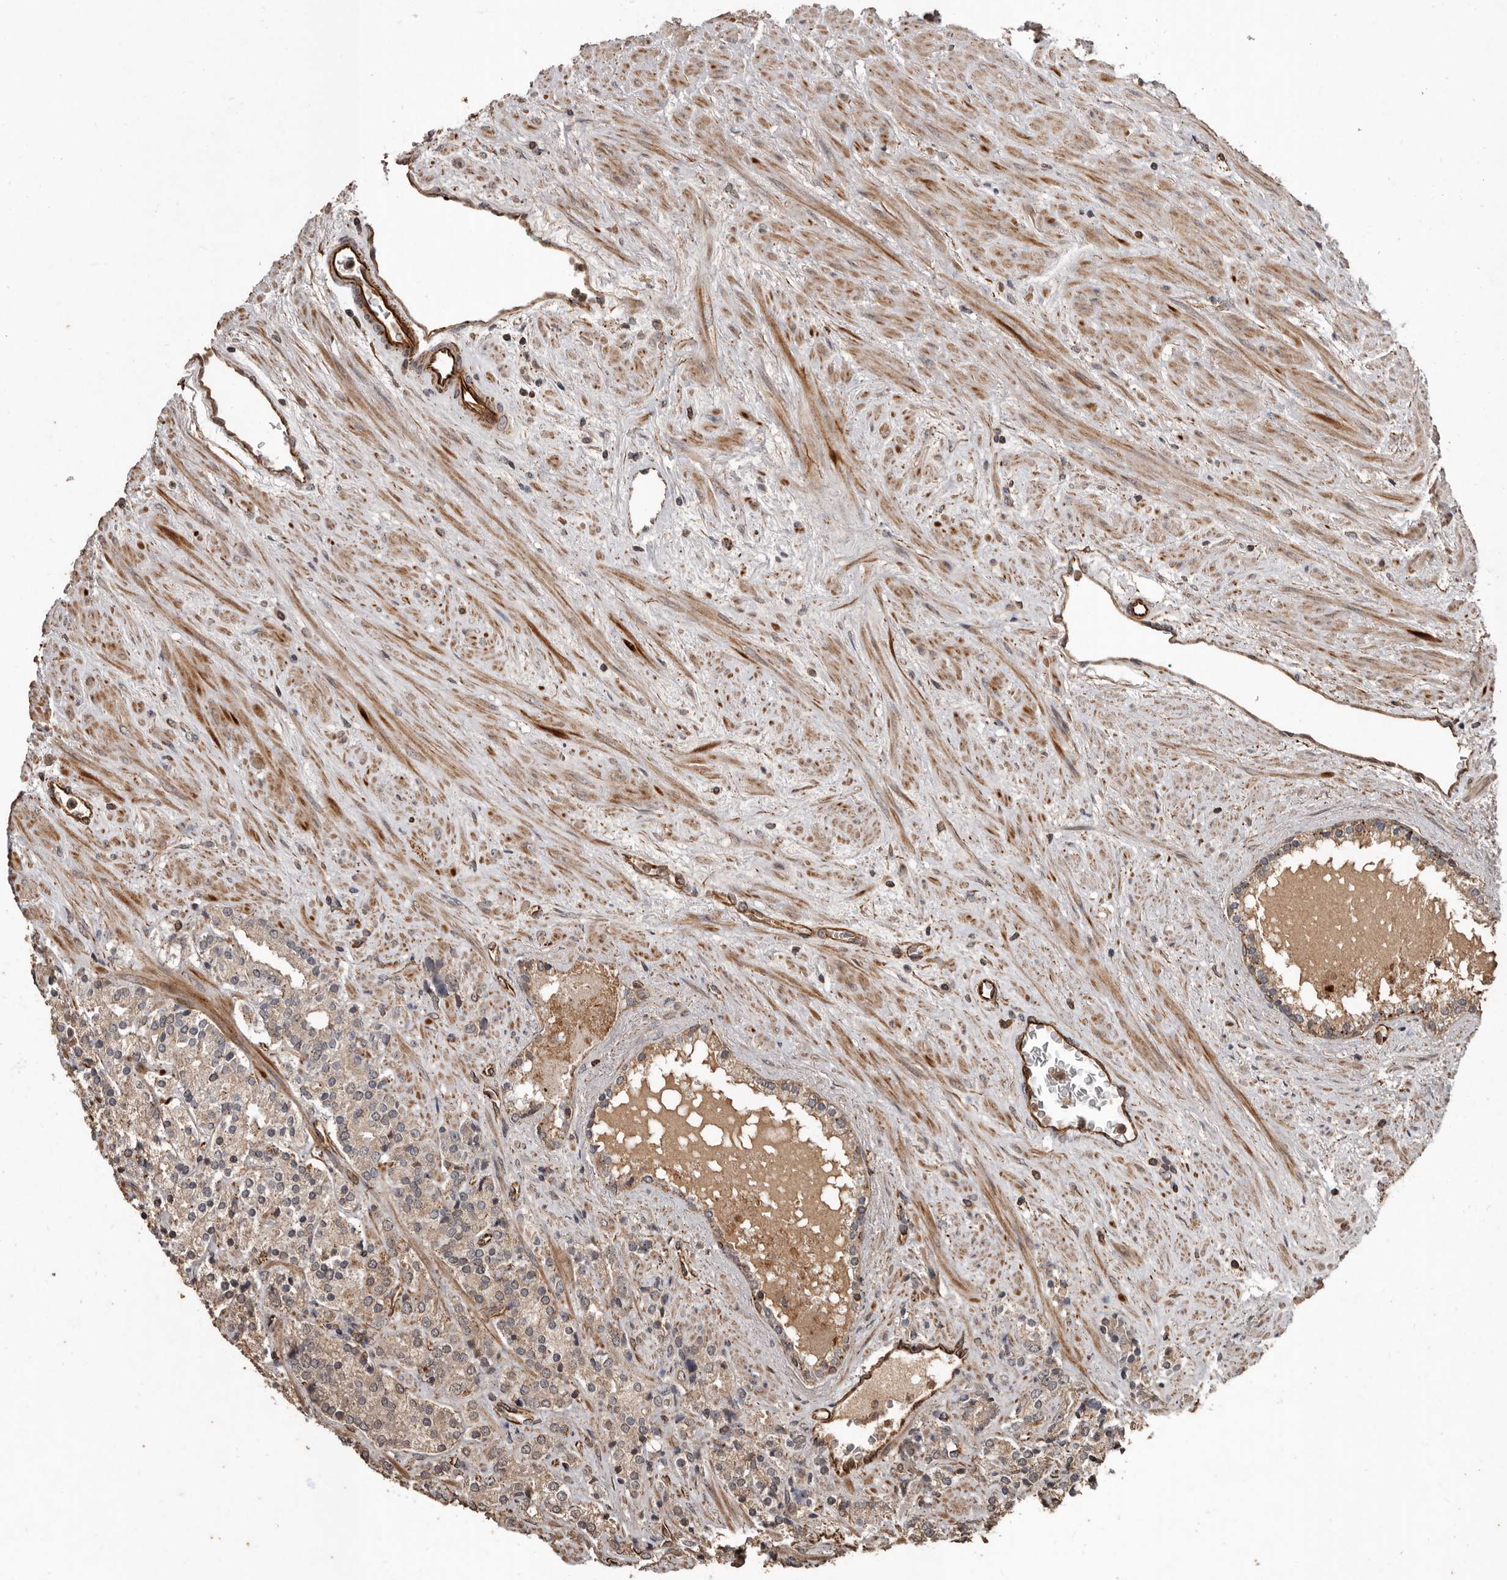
{"staining": {"intensity": "weak", "quantity": "25%-75%", "location": "cytoplasmic/membranous"}, "tissue": "prostate cancer", "cell_type": "Tumor cells", "image_type": "cancer", "snomed": [{"axis": "morphology", "description": "Adenocarcinoma, High grade"}, {"axis": "topography", "description": "Prostate"}], "caption": "Immunohistochemical staining of prostate high-grade adenocarcinoma exhibits weak cytoplasmic/membranous protein positivity in about 25%-75% of tumor cells. The staining was performed using DAB (3,3'-diaminobenzidine) to visualize the protein expression in brown, while the nuclei were stained in blue with hematoxylin (Magnification: 20x).", "gene": "BRAT1", "patient": {"sex": "male", "age": 71}}